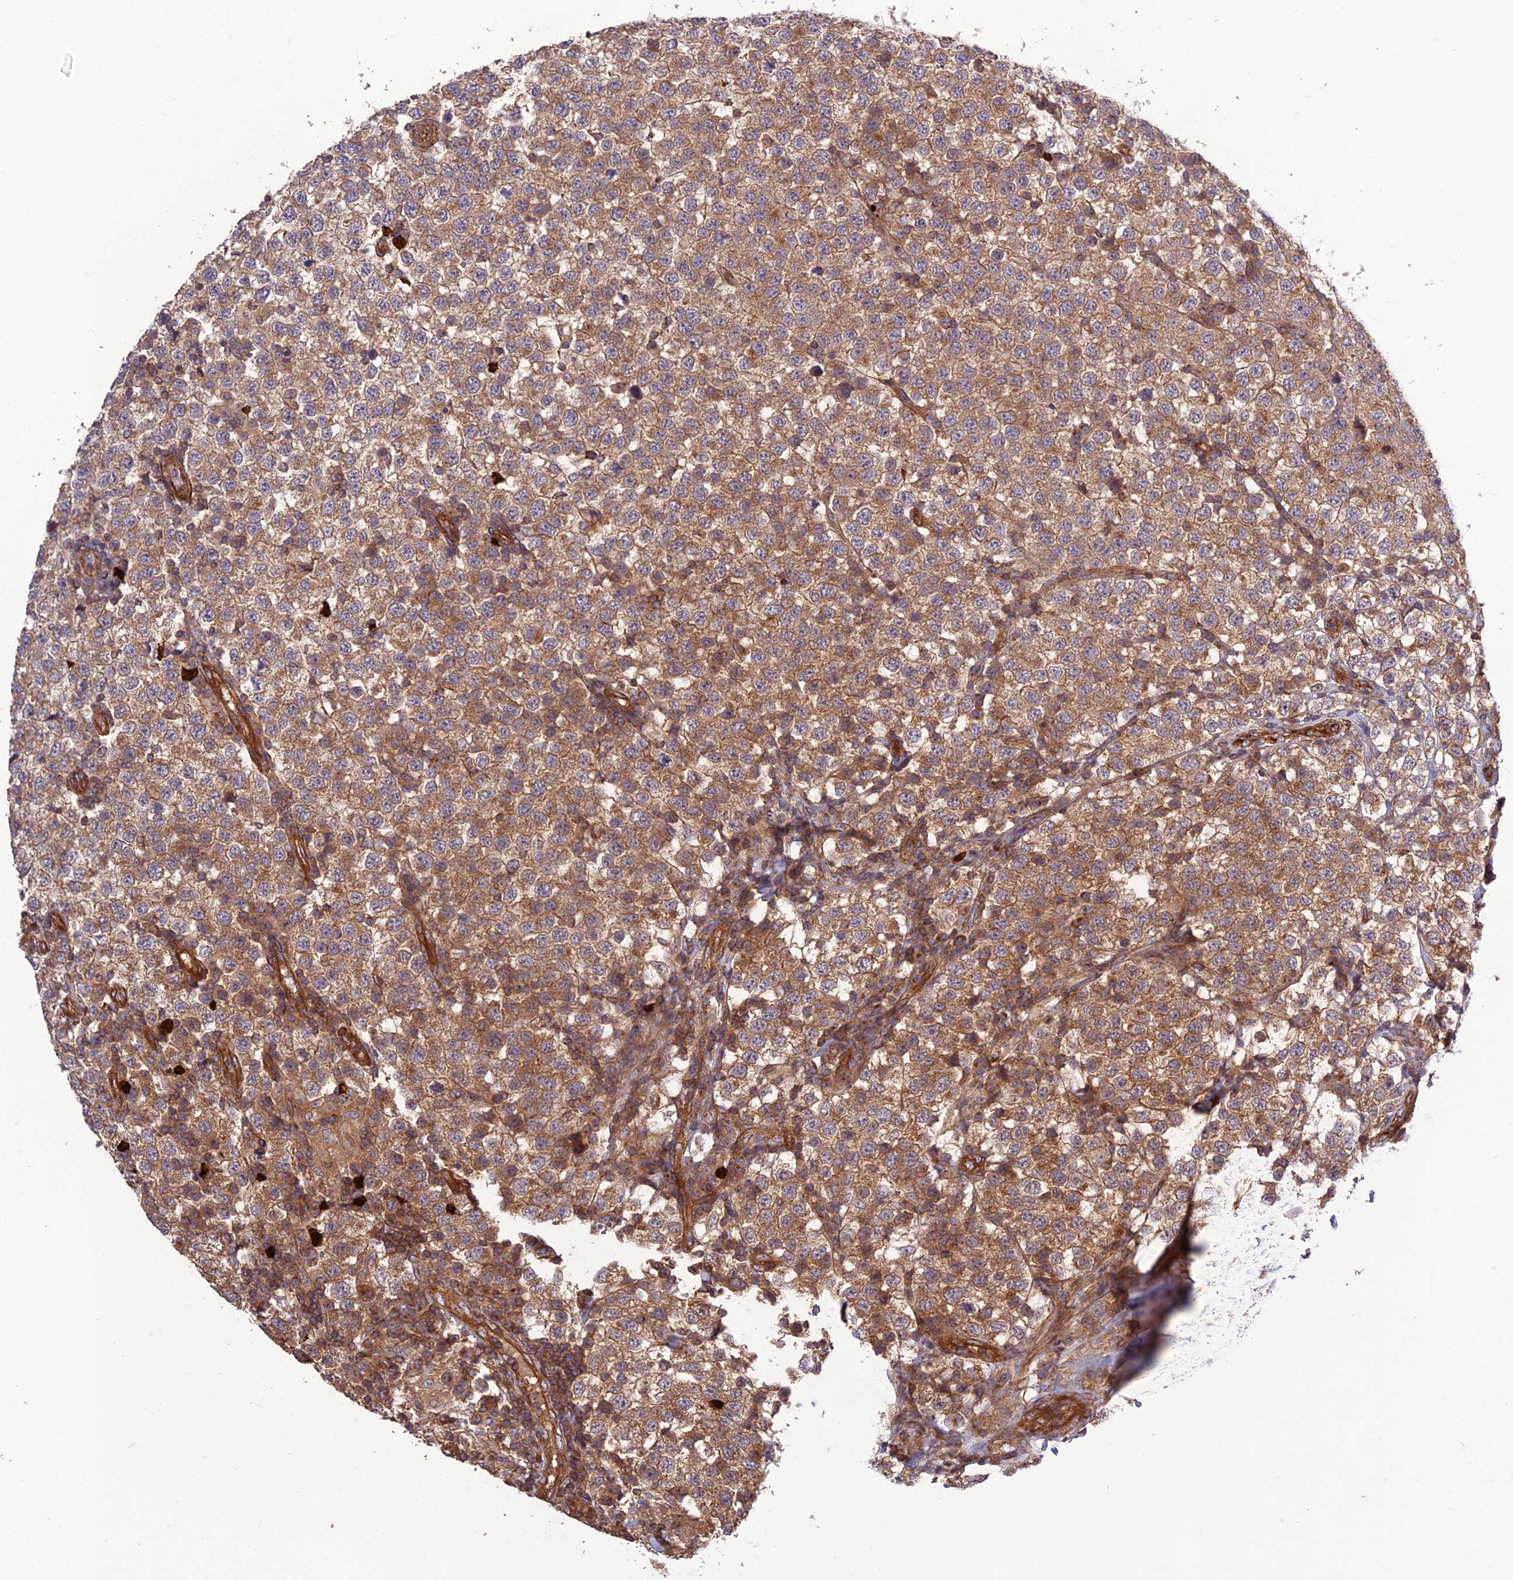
{"staining": {"intensity": "moderate", "quantity": ">75%", "location": "cytoplasmic/membranous"}, "tissue": "testis cancer", "cell_type": "Tumor cells", "image_type": "cancer", "snomed": [{"axis": "morphology", "description": "Seminoma, NOS"}, {"axis": "topography", "description": "Testis"}], "caption": "Immunohistochemical staining of human testis cancer reveals medium levels of moderate cytoplasmic/membranous protein positivity in approximately >75% of tumor cells.", "gene": "TMEM131L", "patient": {"sex": "male", "age": 34}}